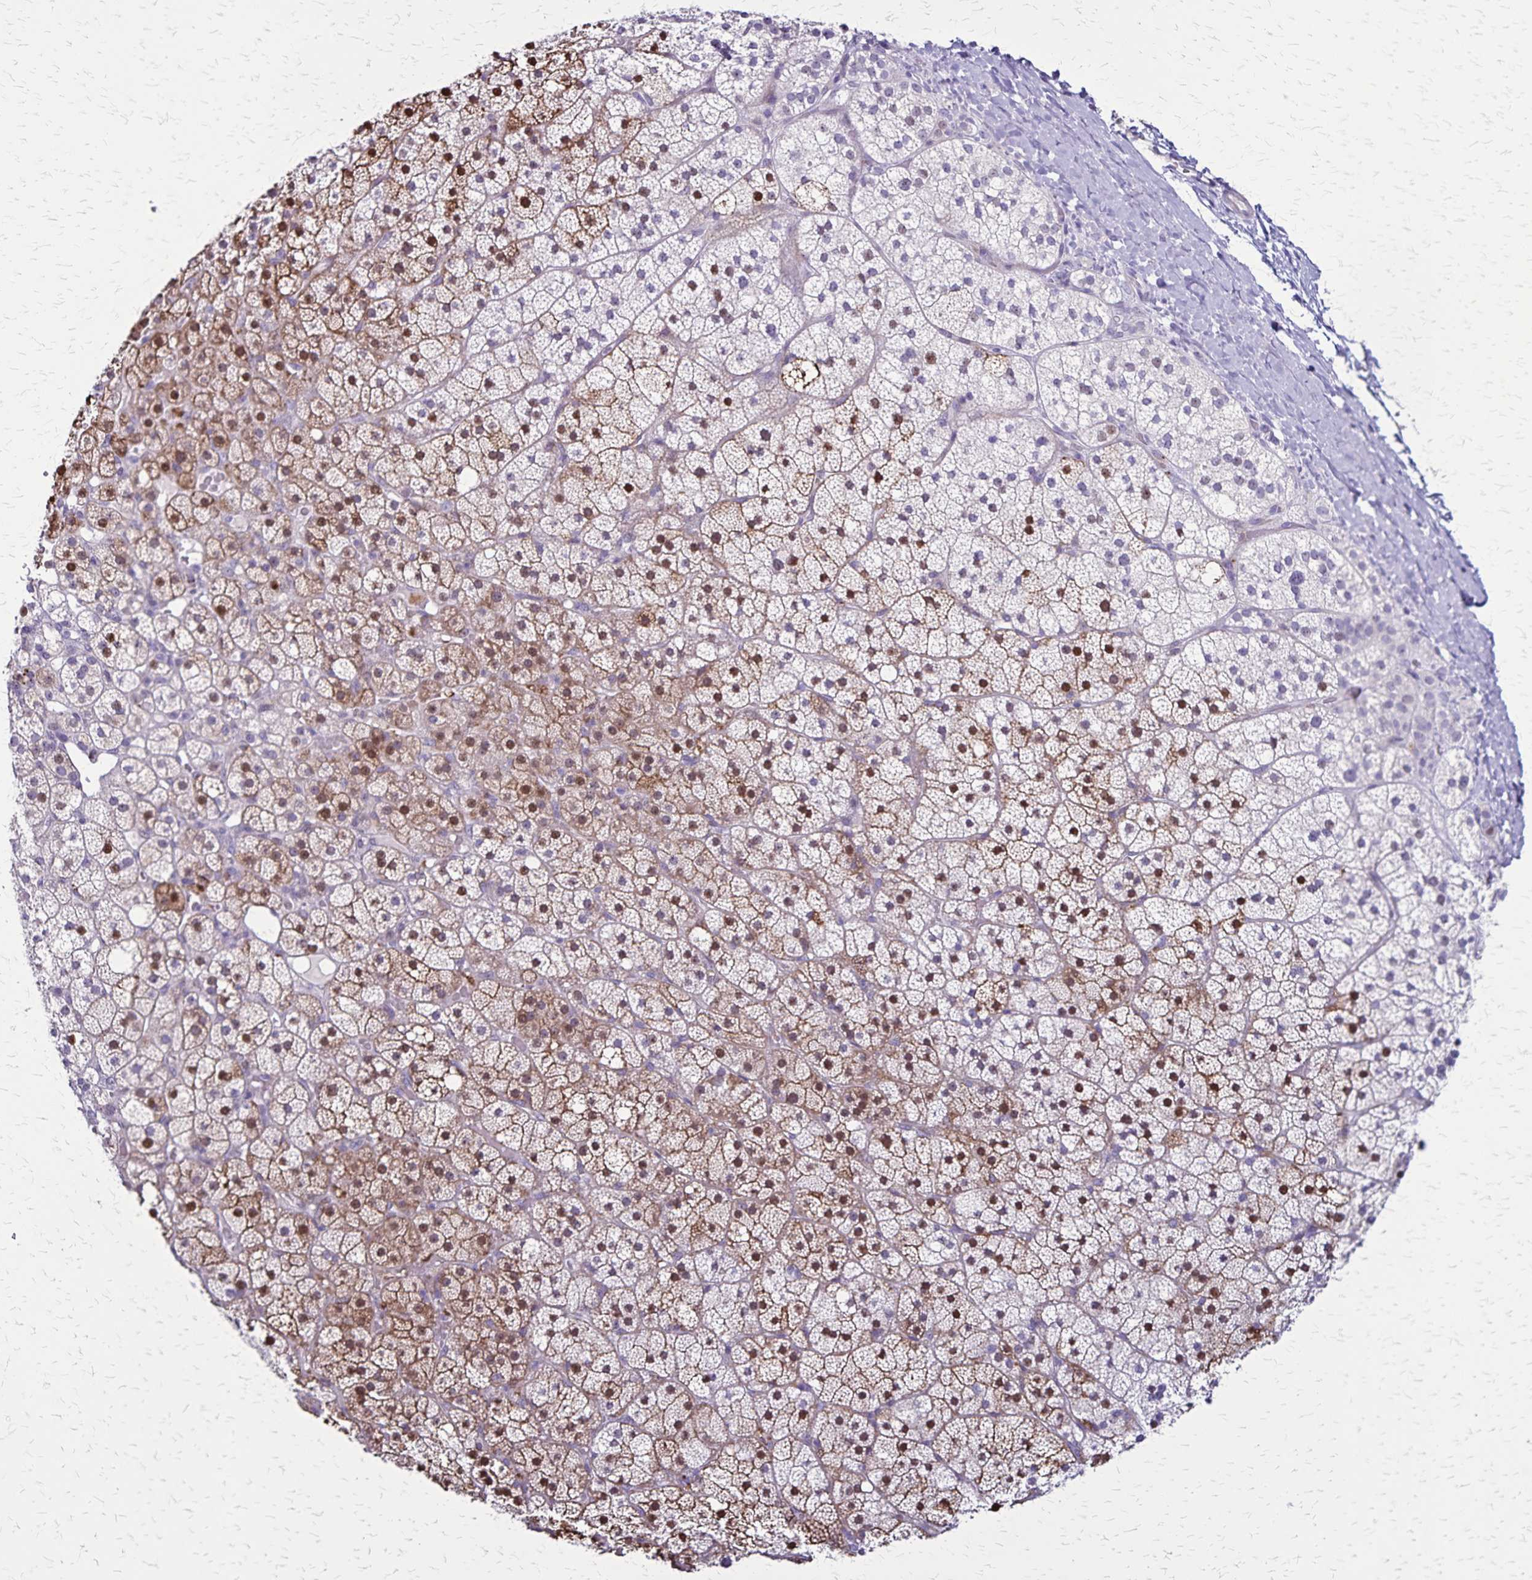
{"staining": {"intensity": "moderate", "quantity": "25%-75%", "location": "cytoplasmic/membranous,nuclear"}, "tissue": "adrenal gland", "cell_type": "Glandular cells", "image_type": "normal", "snomed": [{"axis": "morphology", "description": "Normal tissue, NOS"}, {"axis": "topography", "description": "Adrenal gland"}], "caption": "Brown immunohistochemical staining in unremarkable human adrenal gland reveals moderate cytoplasmic/membranous,nuclear staining in approximately 25%-75% of glandular cells.", "gene": "OR51B5", "patient": {"sex": "male", "age": 53}}